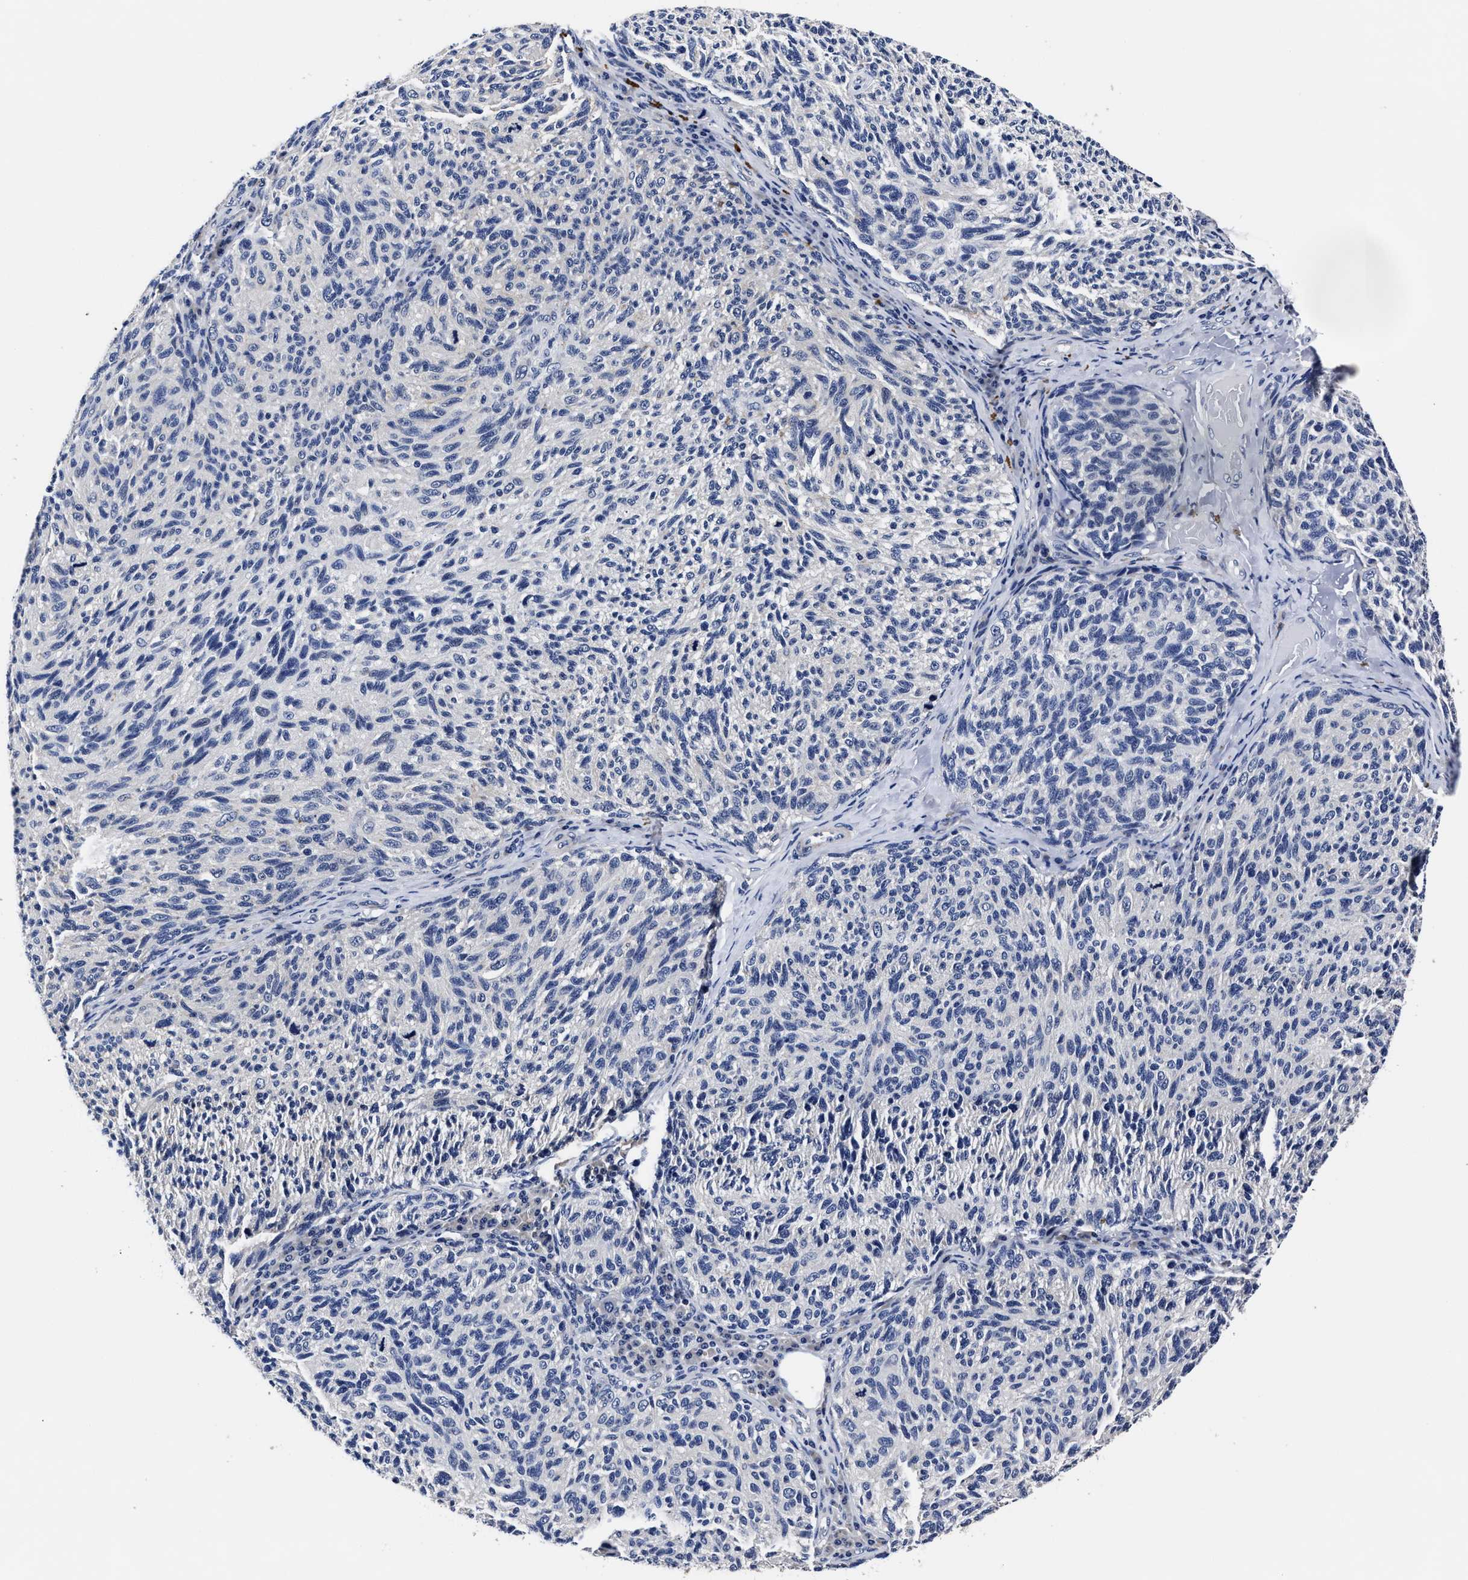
{"staining": {"intensity": "negative", "quantity": "none", "location": "none"}, "tissue": "melanoma", "cell_type": "Tumor cells", "image_type": "cancer", "snomed": [{"axis": "morphology", "description": "Malignant melanoma, NOS"}, {"axis": "topography", "description": "Skin"}], "caption": "A high-resolution histopathology image shows immunohistochemistry (IHC) staining of melanoma, which shows no significant positivity in tumor cells. (DAB (3,3'-diaminobenzidine) immunohistochemistry (IHC), high magnification).", "gene": "OLFML2A", "patient": {"sex": "female", "age": 73}}